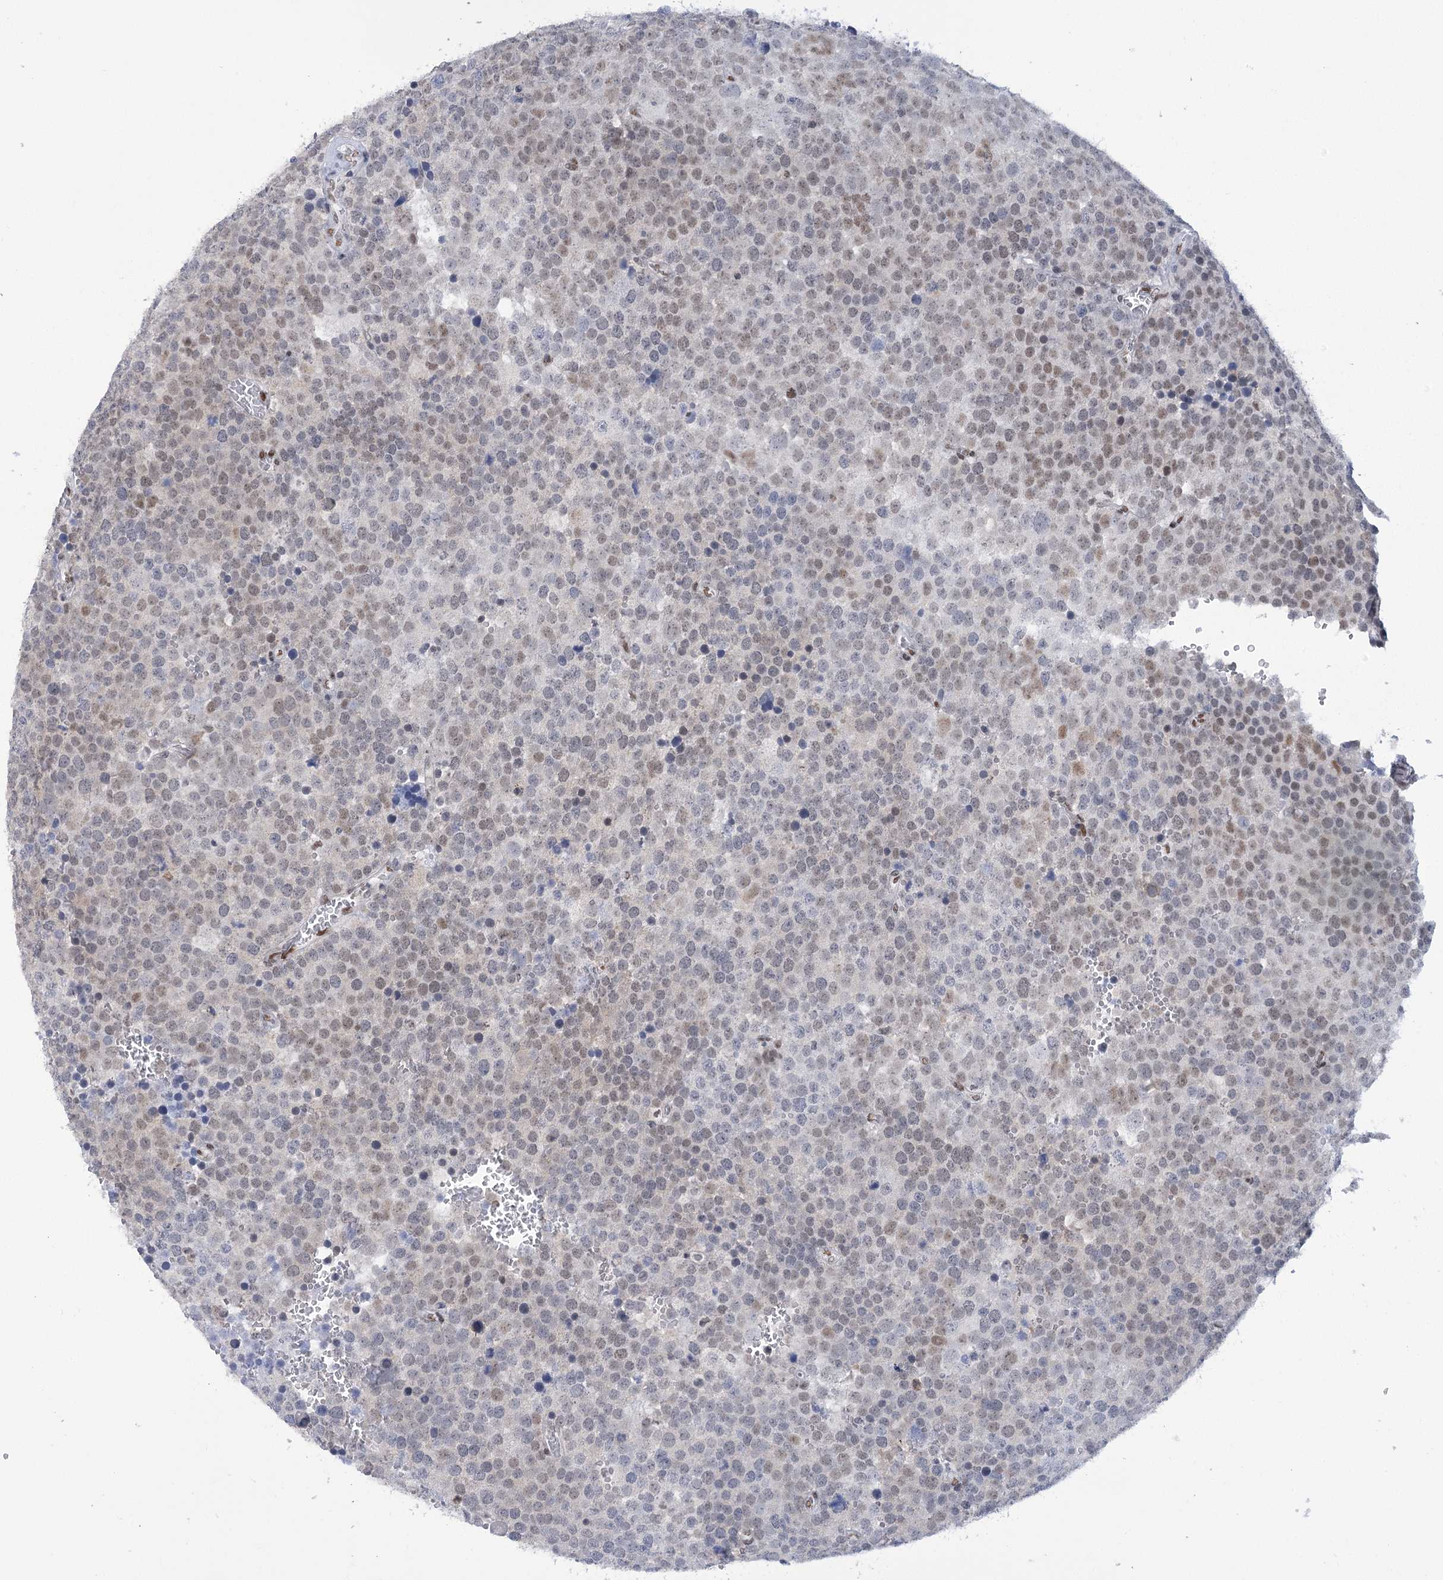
{"staining": {"intensity": "weak", "quantity": "<25%", "location": "nuclear"}, "tissue": "testis cancer", "cell_type": "Tumor cells", "image_type": "cancer", "snomed": [{"axis": "morphology", "description": "Seminoma, NOS"}, {"axis": "topography", "description": "Testis"}], "caption": "Human testis cancer stained for a protein using IHC displays no expression in tumor cells.", "gene": "HNRNPA0", "patient": {"sex": "male", "age": 71}}